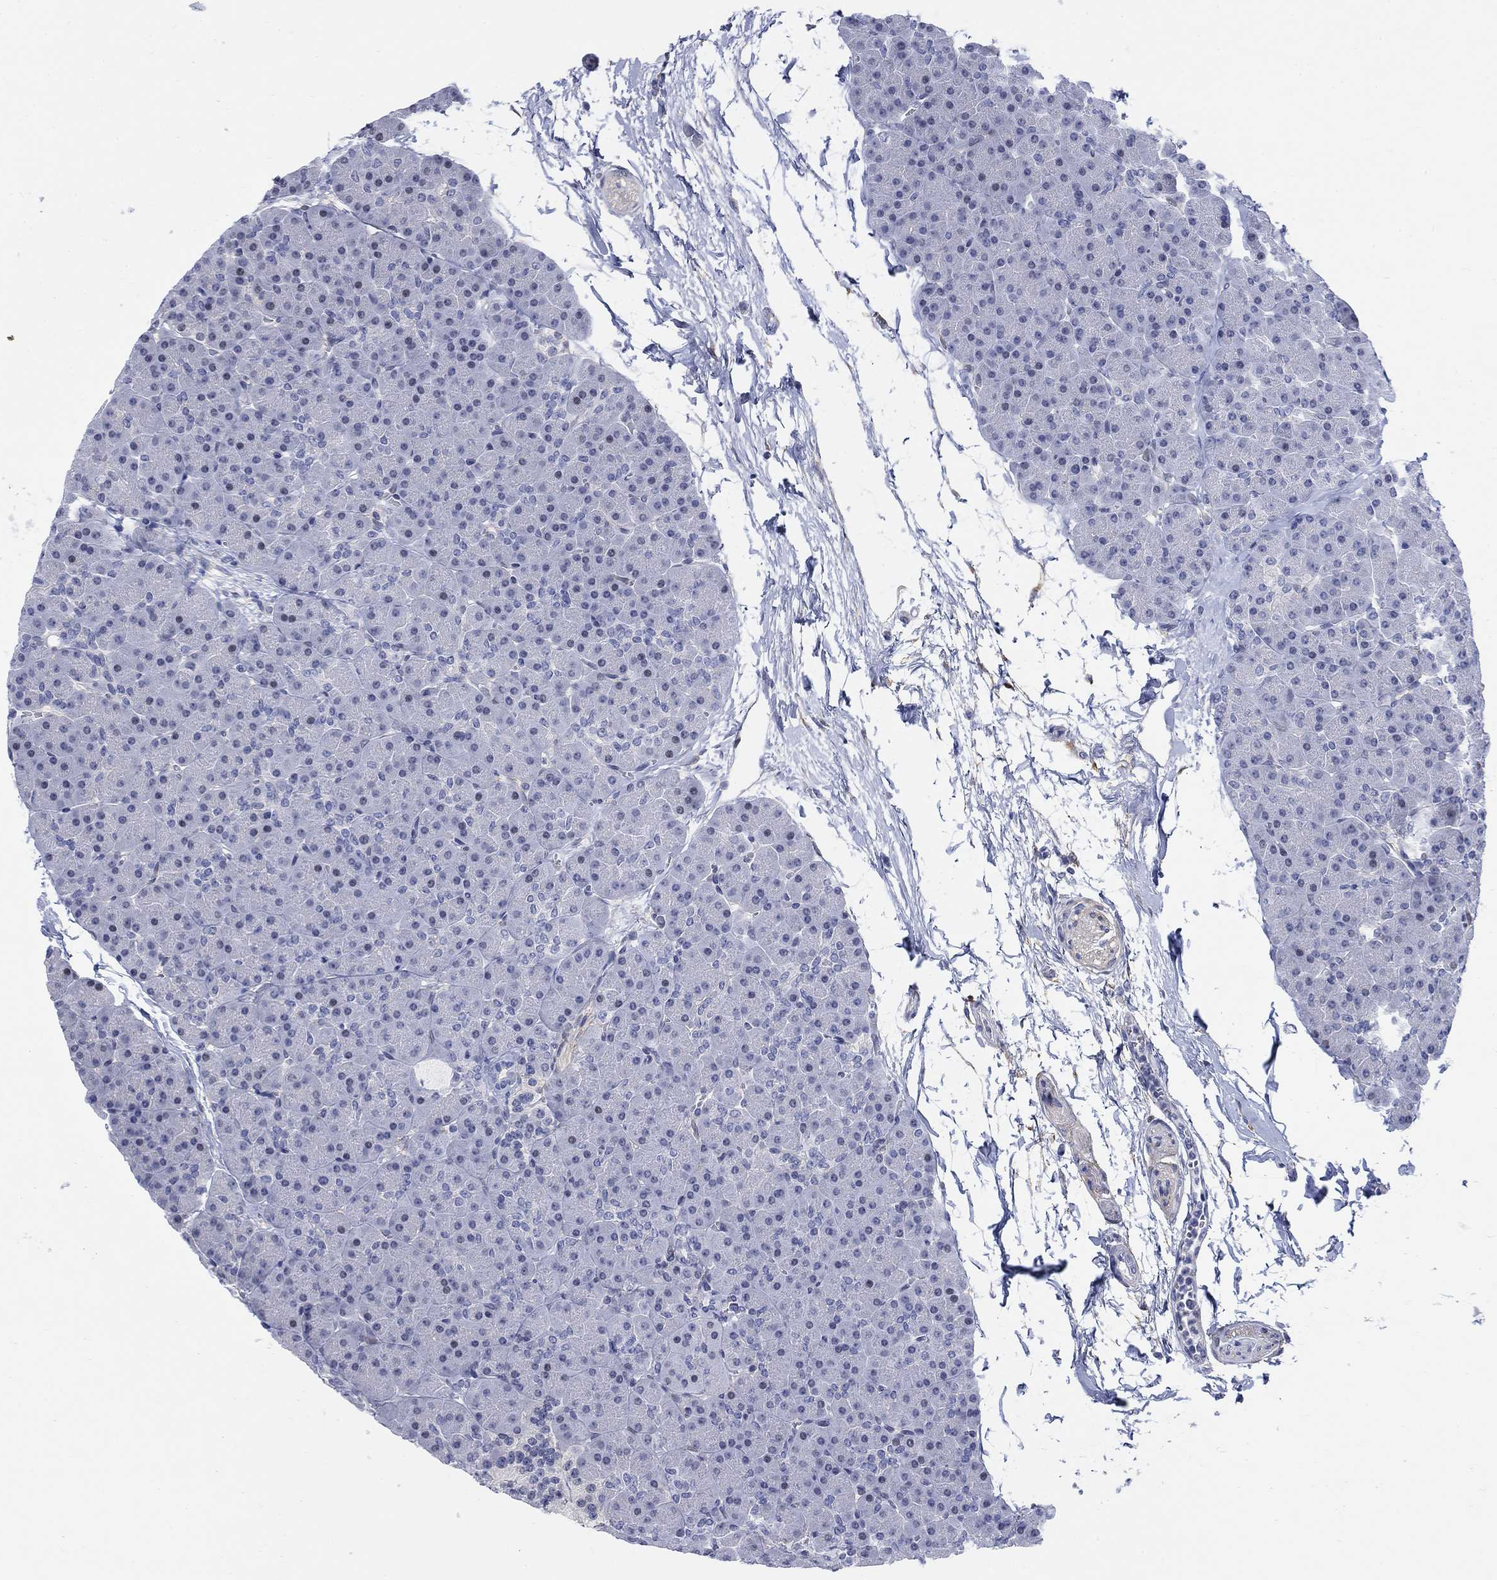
{"staining": {"intensity": "negative", "quantity": "none", "location": "none"}, "tissue": "pancreas", "cell_type": "Exocrine glandular cells", "image_type": "normal", "snomed": [{"axis": "morphology", "description": "Normal tissue, NOS"}, {"axis": "topography", "description": "Pancreas"}], "caption": "A photomicrograph of pancreas stained for a protein shows no brown staining in exocrine glandular cells.", "gene": "MYO3A", "patient": {"sex": "female", "age": 44}}